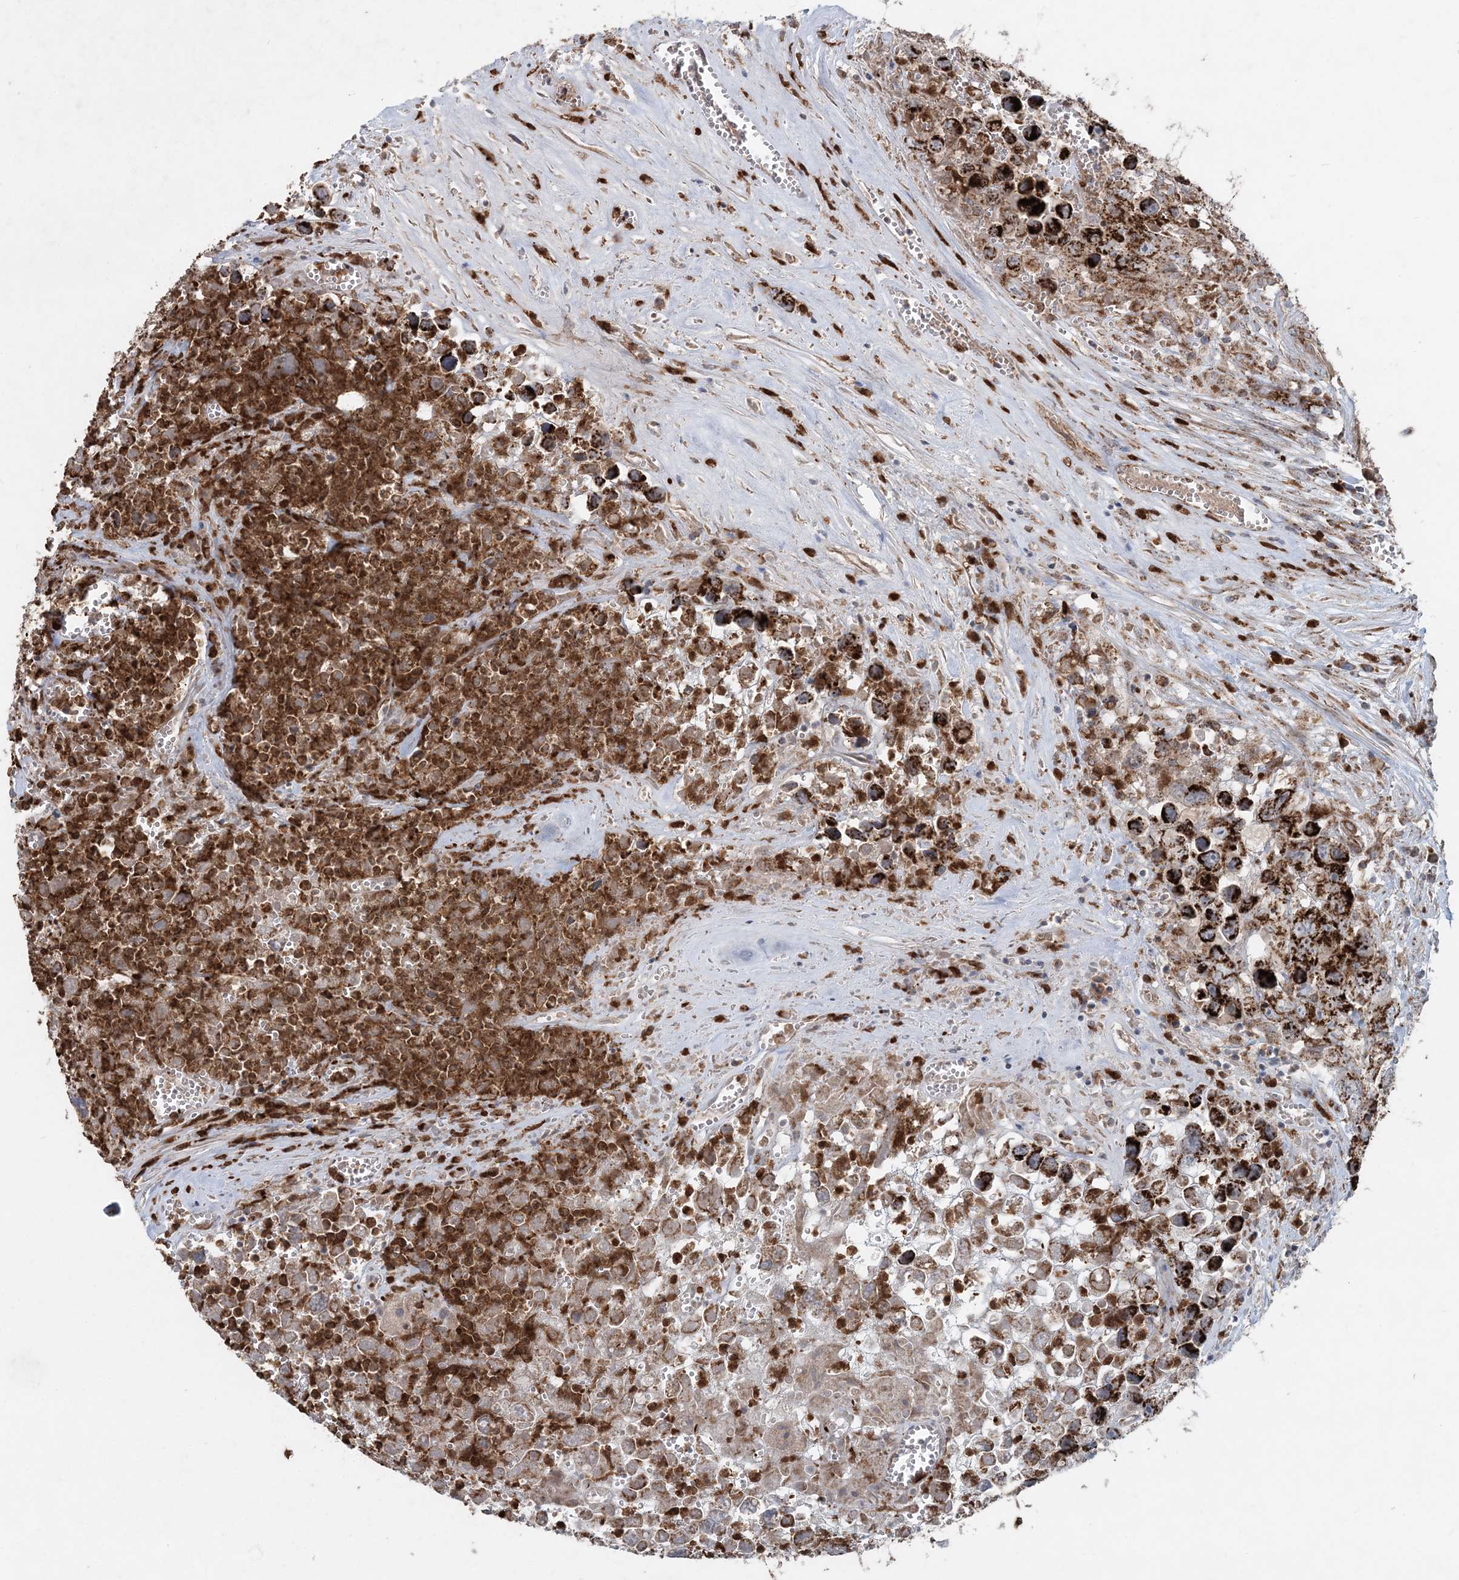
{"staining": {"intensity": "strong", "quantity": ">75%", "location": "cytoplasmic/membranous"}, "tissue": "testis cancer", "cell_type": "Tumor cells", "image_type": "cancer", "snomed": [{"axis": "morphology", "description": "Seminoma, NOS"}, {"axis": "morphology", "description": "Carcinoma, Embryonal, NOS"}, {"axis": "topography", "description": "Testis"}], "caption": "Testis cancer (embryonal carcinoma) stained for a protein exhibits strong cytoplasmic/membranous positivity in tumor cells.", "gene": "LRPPRC", "patient": {"sex": "male", "age": 43}}